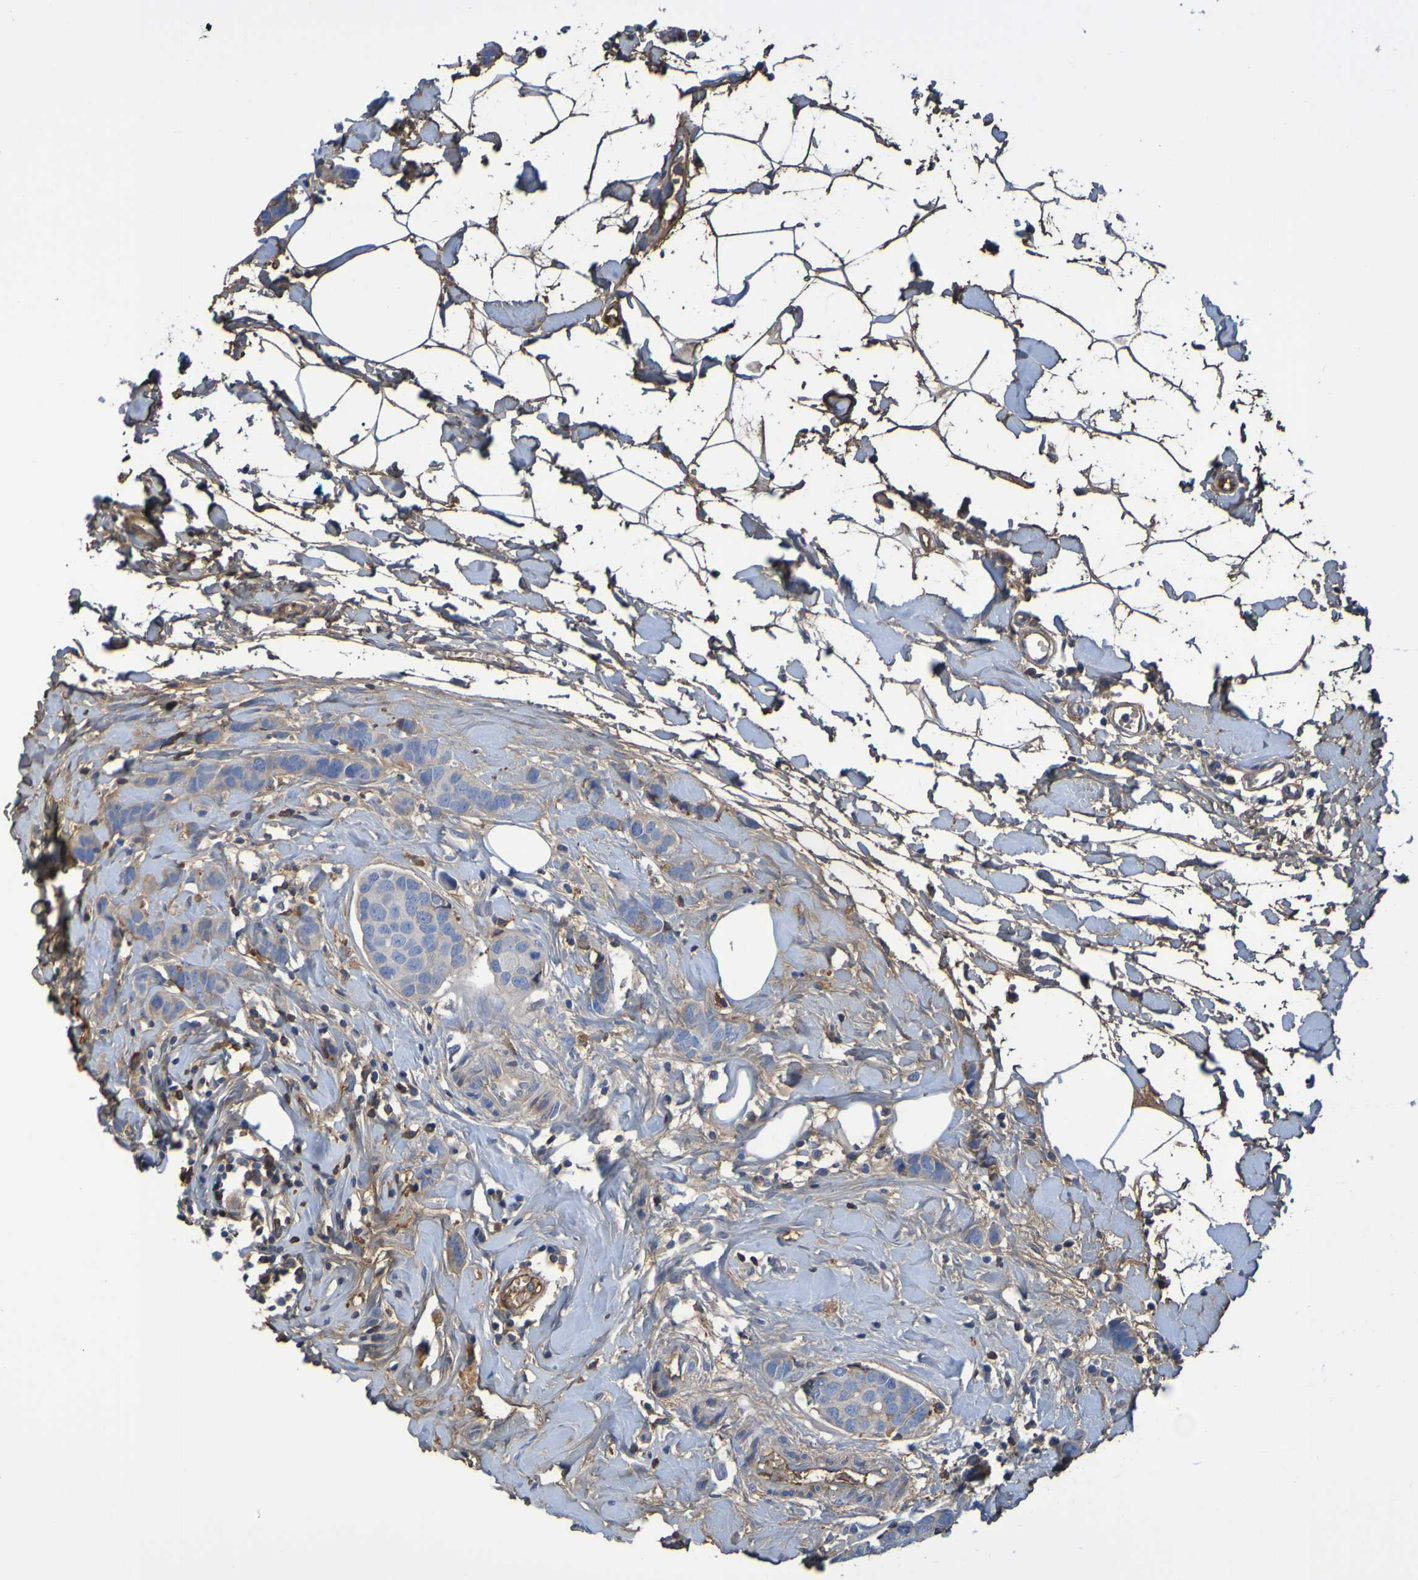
{"staining": {"intensity": "weak", "quantity": "25%-75%", "location": "cytoplasmic/membranous"}, "tissue": "breast cancer", "cell_type": "Tumor cells", "image_type": "cancer", "snomed": [{"axis": "morphology", "description": "Normal tissue, NOS"}, {"axis": "morphology", "description": "Duct carcinoma"}, {"axis": "topography", "description": "Breast"}], "caption": "Immunohistochemical staining of human invasive ductal carcinoma (breast) demonstrates low levels of weak cytoplasmic/membranous expression in approximately 25%-75% of tumor cells.", "gene": "GAB3", "patient": {"sex": "female", "age": 50}}